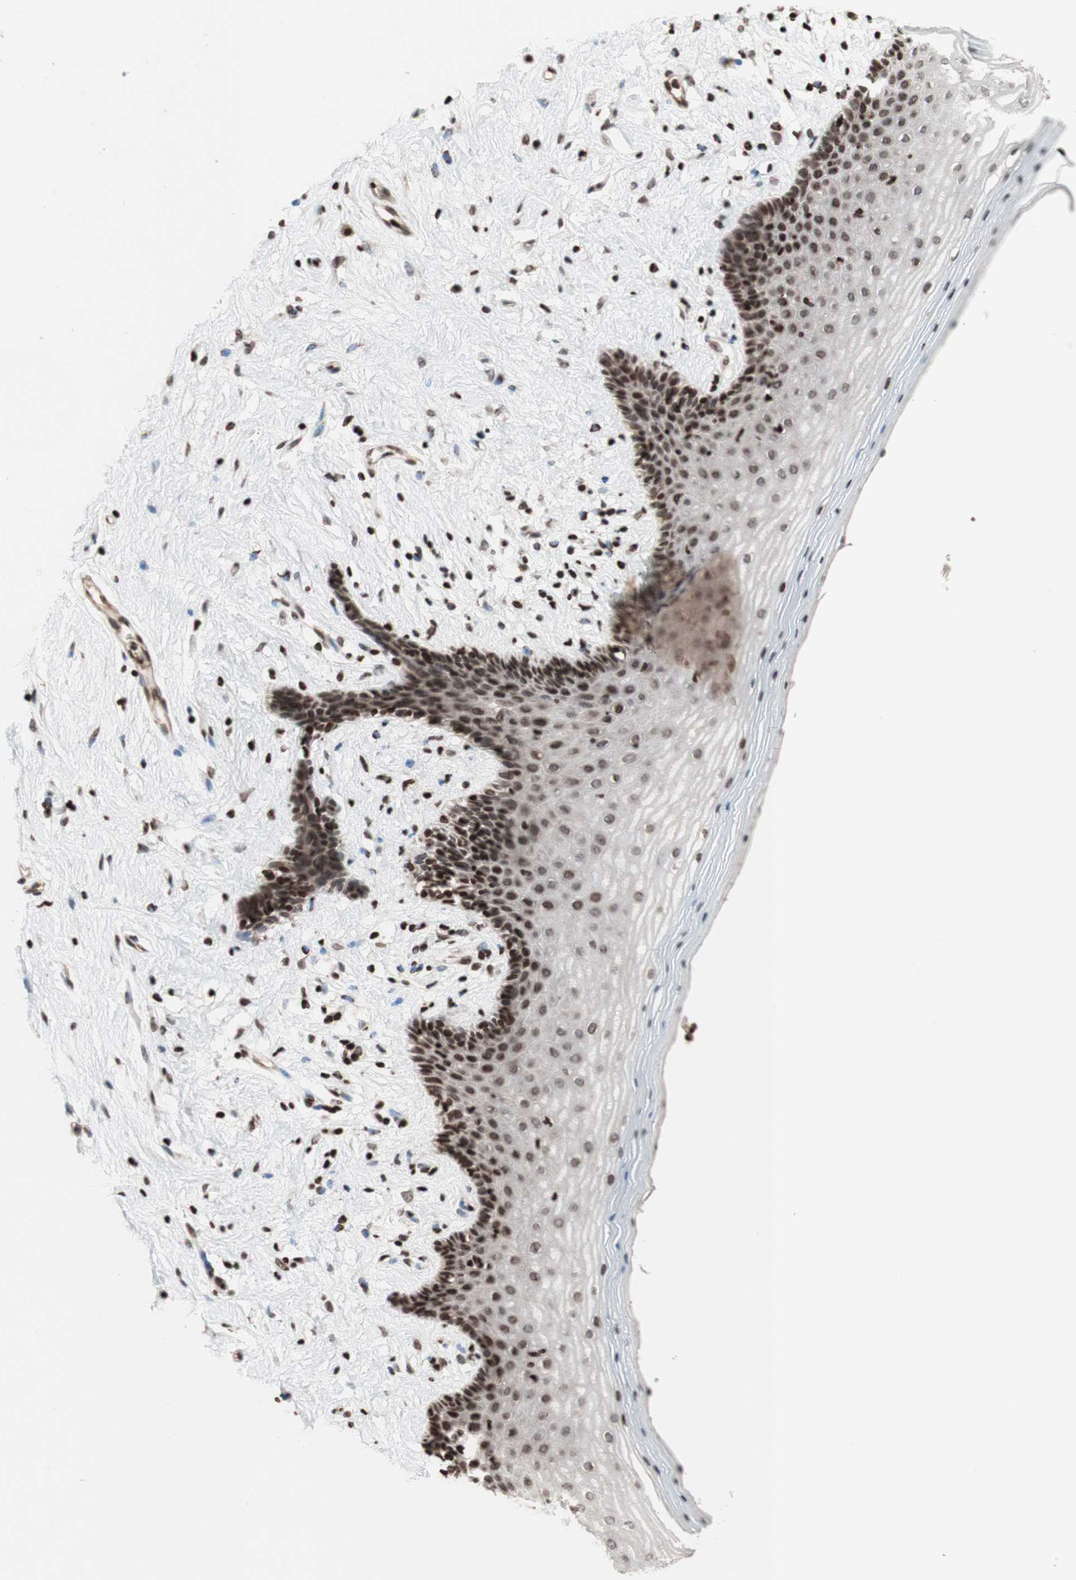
{"staining": {"intensity": "moderate", "quantity": "25%-75%", "location": "nuclear"}, "tissue": "vagina", "cell_type": "Squamous epithelial cells", "image_type": "normal", "snomed": [{"axis": "morphology", "description": "Normal tissue, NOS"}, {"axis": "topography", "description": "Vagina"}], "caption": "High-magnification brightfield microscopy of unremarkable vagina stained with DAB (brown) and counterstained with hematoxylin (blue). squamous epithelial cells exhibit moderate nuclear staining is present in about25%-75% of cells.", "gene": "POLA1", "patient": {"sex": "female", "age": 44}}